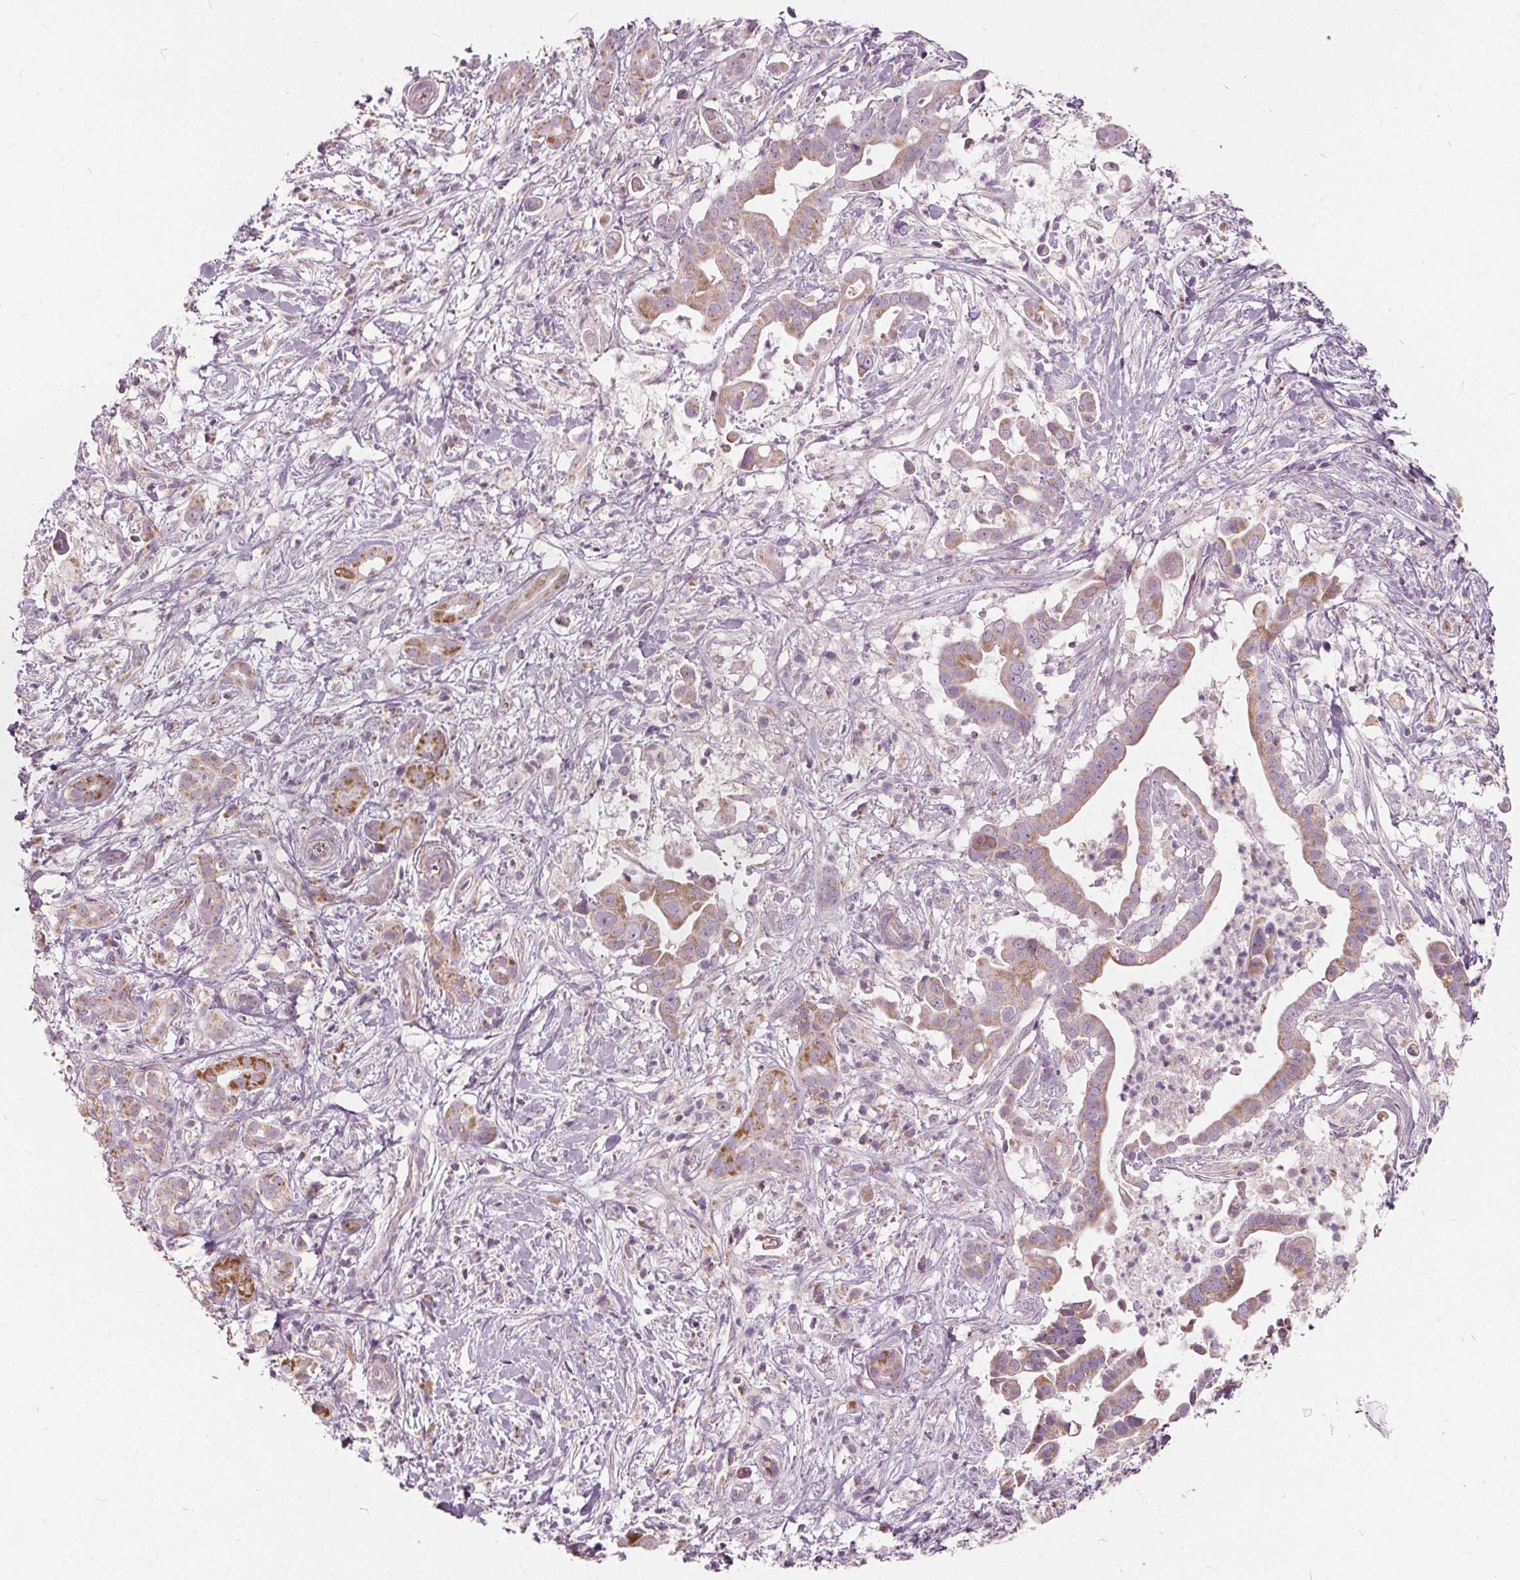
{"staining": {"intensity": "moderate", "quantity": ">75%", "location": "cytoplasmic/membranous"}, "tissue": "pancreatic cancer", "cell_type": "Tumor cells", "image_type": "cancer", "snomed": [{"axis": "morphology", "description": "Adenocarcinoma, NOS"}, {"axis": "topography", "description": "Pancreas"}], "caption": "IHC of human adenocarcinoma (pancreatic) displays medium levels of moderate cytoplasmic/membranous expression in approximately >75% of tumor cells.", "gene": "ECI2", "patient": {"sex": "male", "age": 61}}